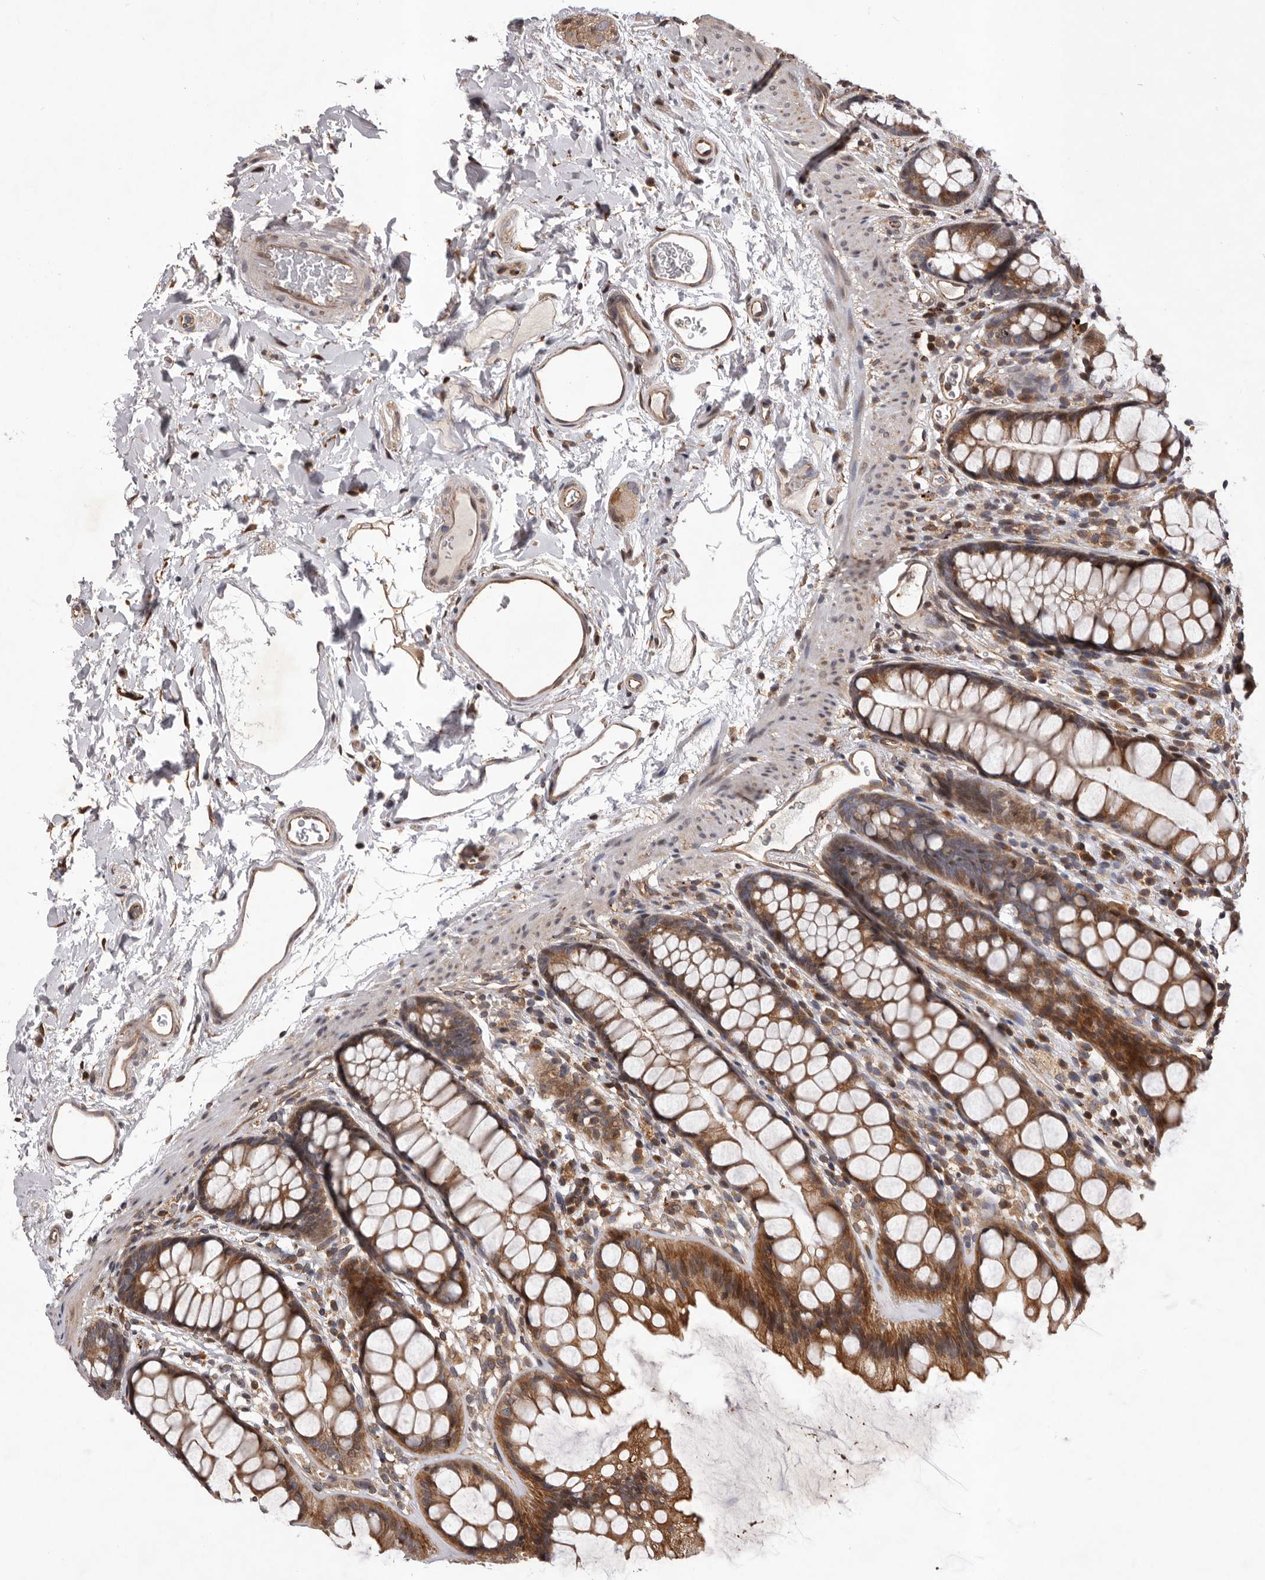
{"staining": {"intensity": "moderate", "quantity": ">75%", "location": "cytoplasmic/membranous"}, "tissue": "rectum", "cell_type": "Glandular cells", "image_type": "normal", "snomed": [{"axis": "morphology", "description": "Normal tissue, NOS"}, {"axis": "topography", "description": "Rectum"}], "caption": "This micrograph demonstrates immunohistochemistry staining of unremarkable rectum, with medium moderate cytoplasmic/membranous expression in approximately >75% of glandular cells.", "gene": "GADD45B", "patient": {"sex": "female", "age": 65}}